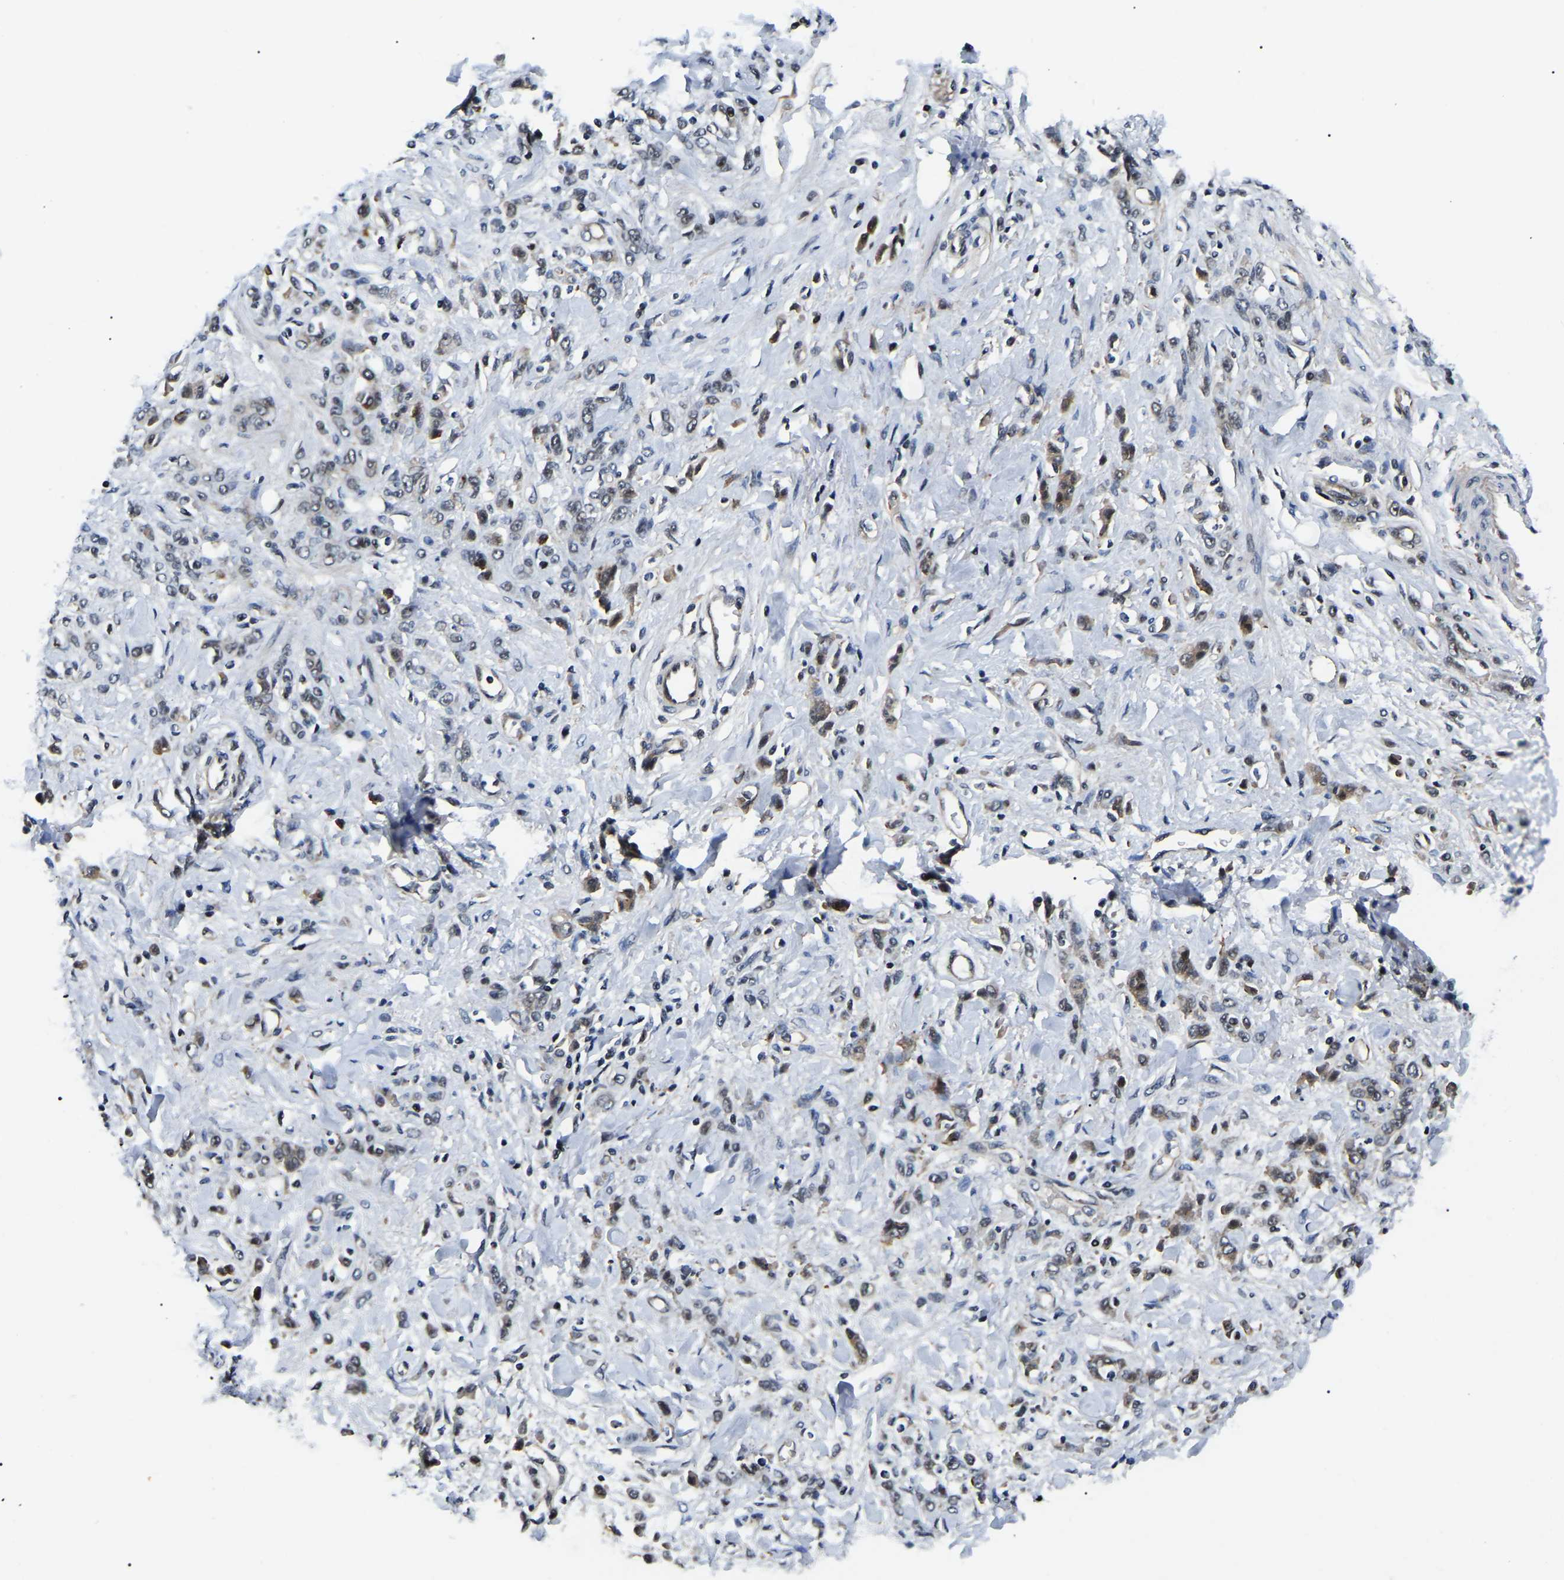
{"staining": {"intensity": "moderate", "quantity": "25%-75%", "location": "cytoplasmic/membranous,nuclear"}, "tissue": "stomach cancer", "cell_type": "Tumor cells", "image_type": "cancer", "snomed": [{"axis": "morphology", "description": "Normal tissue, NOS"}, {"axis": "morphology", "description": "Adenocarcinoma, NOS"}, {"axis": "topography", "description": "Stomach"}], "caption": "DAB immunohistochemical staining of stomach cancer (adenocarcinoma) displays moderate cytoplasmic/membranous and nuclear protein positivity in about 25%-75% of tumor cells. The staining is performed using DAB brown chromogen to label protein expression. The nuclei are counter-stained blue using hematoxylin.", "gene": "RRP1B", "patient": {"sex": "male", "age": 82}}